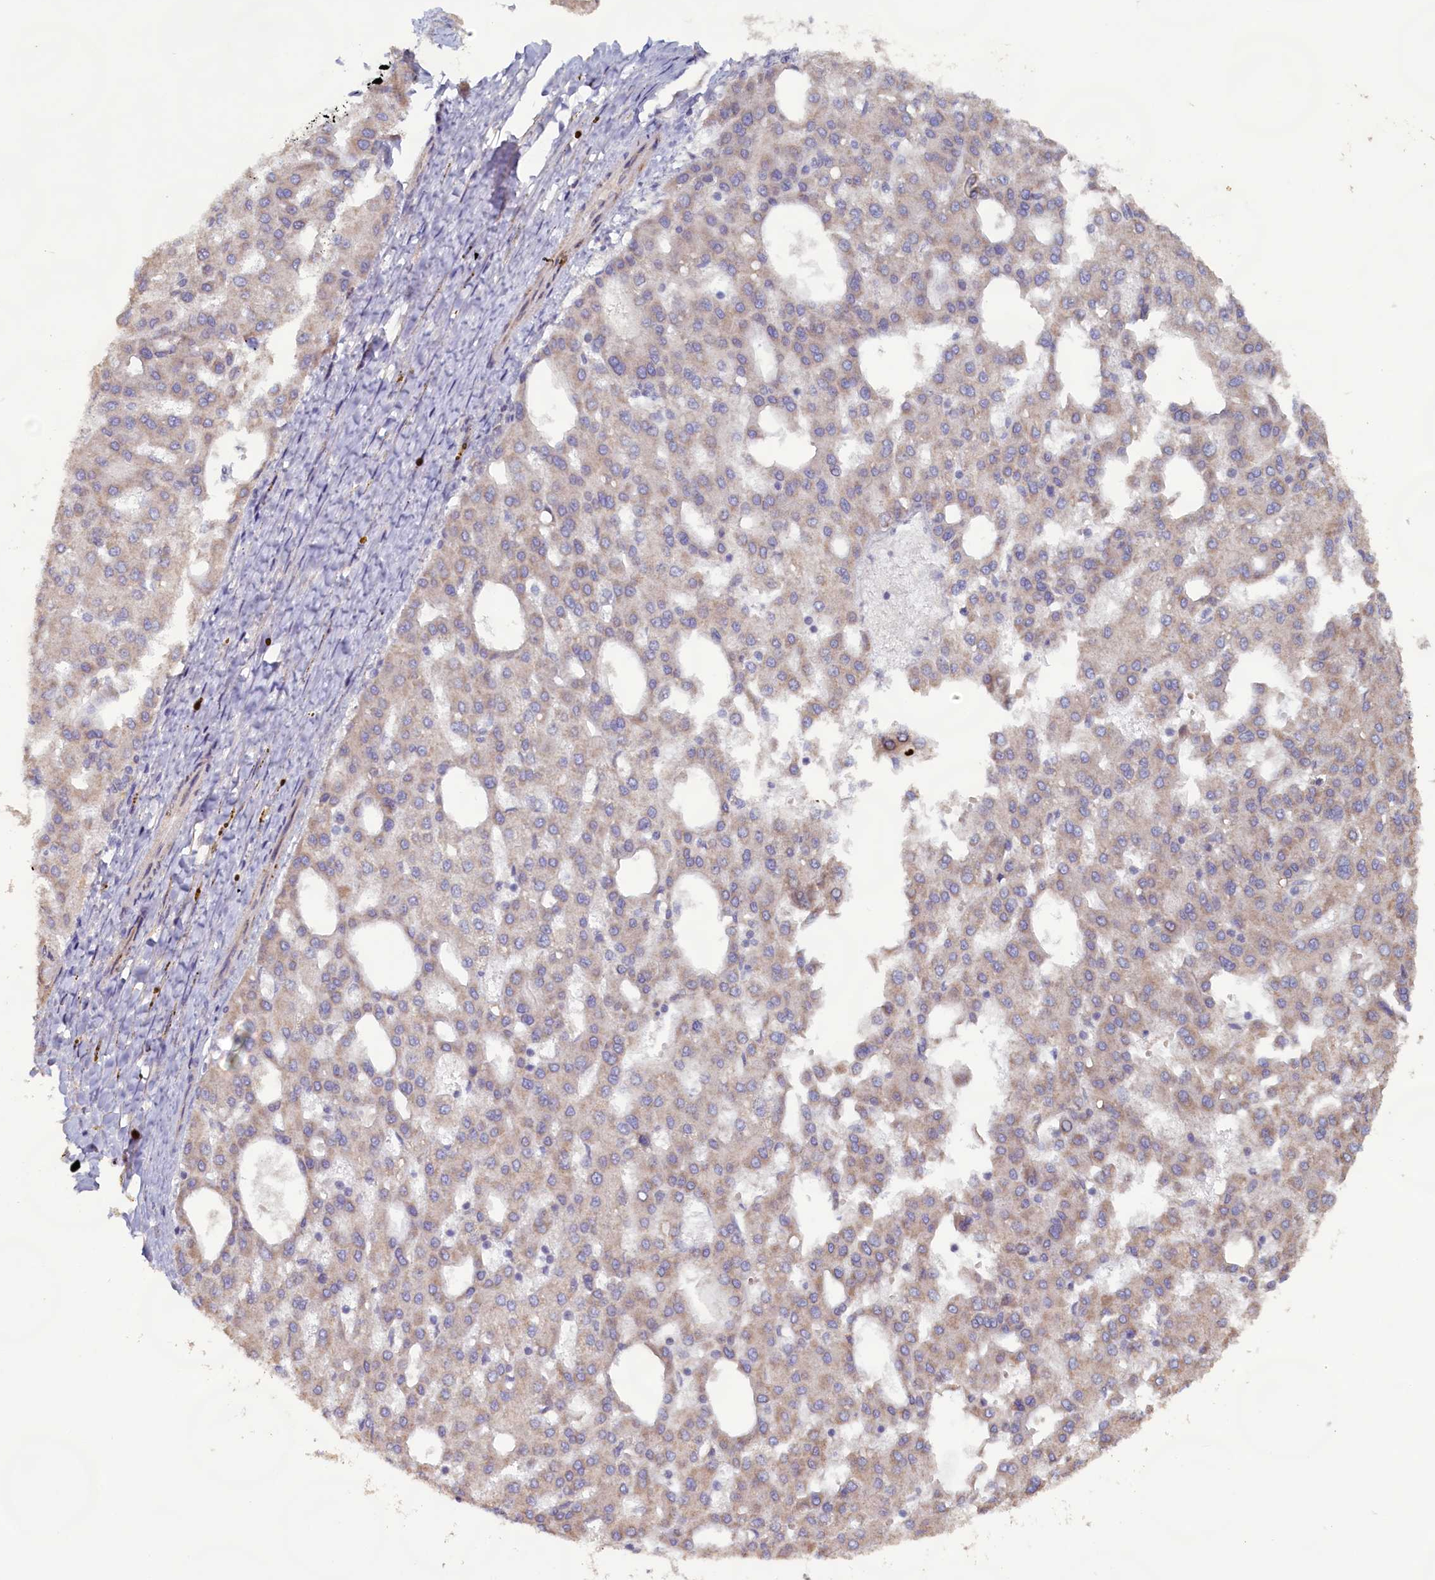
{"staining": {"intensity": "negative", "quantity": "none", "location": "none"}, "tissue": "liver cancer", "cell_type": "Tumor cells", "image_type": "cancer", "snomed": [{"axis": "morphology", "description": "Carcinoma, Hepatocellular, NOS"}, {"axis": "topography", "description": "Liver"}], "caption": "IHC of liver cancer (hepatocellular carcinoma) exhibits no positivity in tumor cells.", "gene": "FUNDC1", "patient": {"sex": "male", "age": 47}}